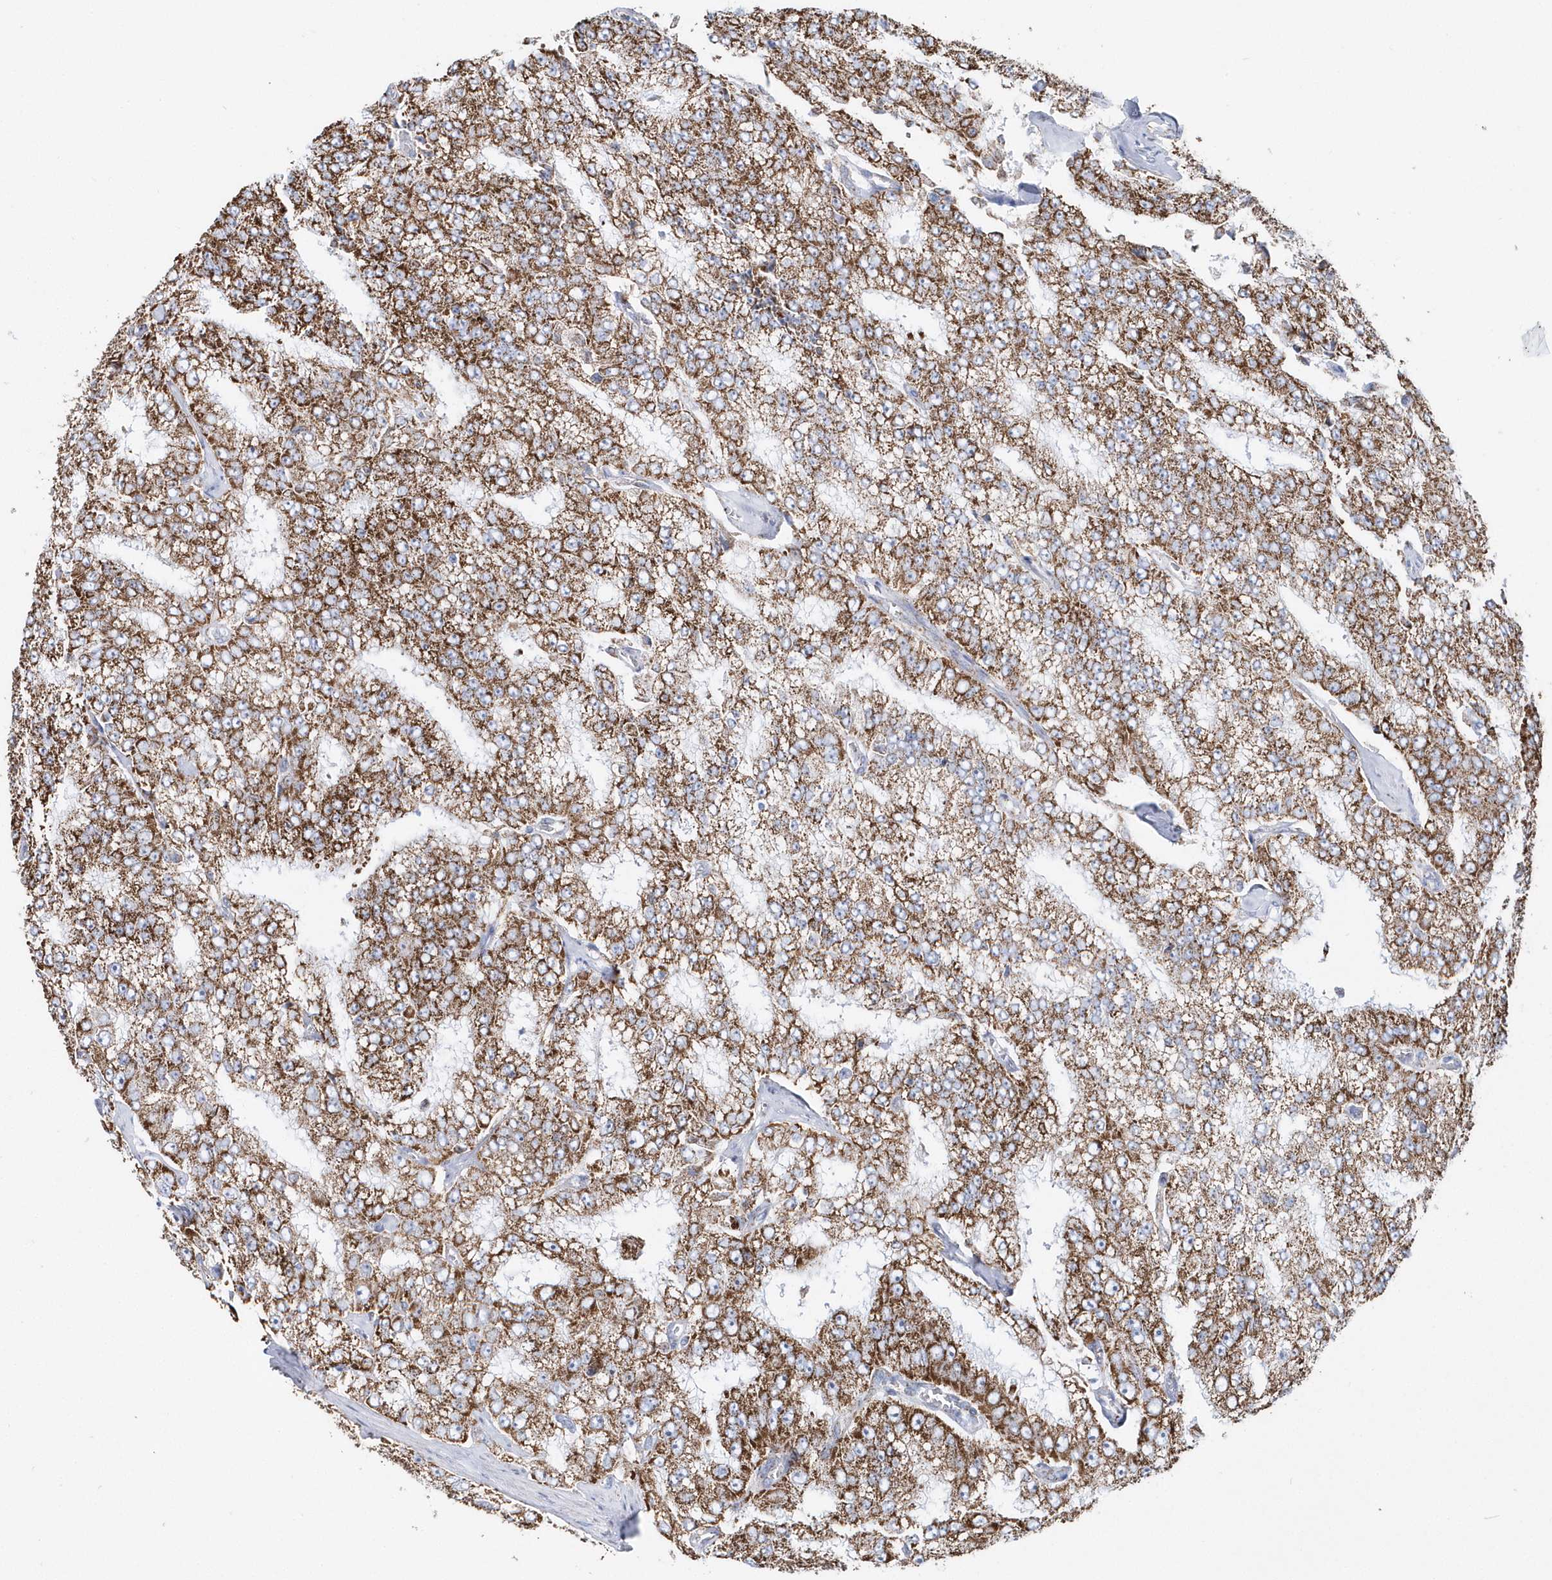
{"staining": {"intensity": "moderate", "quantity": ">75%", "location": "cytoplasmic/membranous"}, "tissue": "prostate cancer", "cell_type": "Tumor cells", "image_type": "cancer", "snomed": [{"axis": "morphology", "description": "Adenocarcinoma, High grade"}, {"axis": "topography", "description": "Prostate"}], "caption": "Prostate high-grade adenocarcinoma stained with immunohistochemistry displays moderate cytoplasmic/membranous positivity in approximately >75% of tumor cells. Nuclei are stained in blue.", "gene": "TMCO6", "patient": {"sex": "male", "age": 58}}